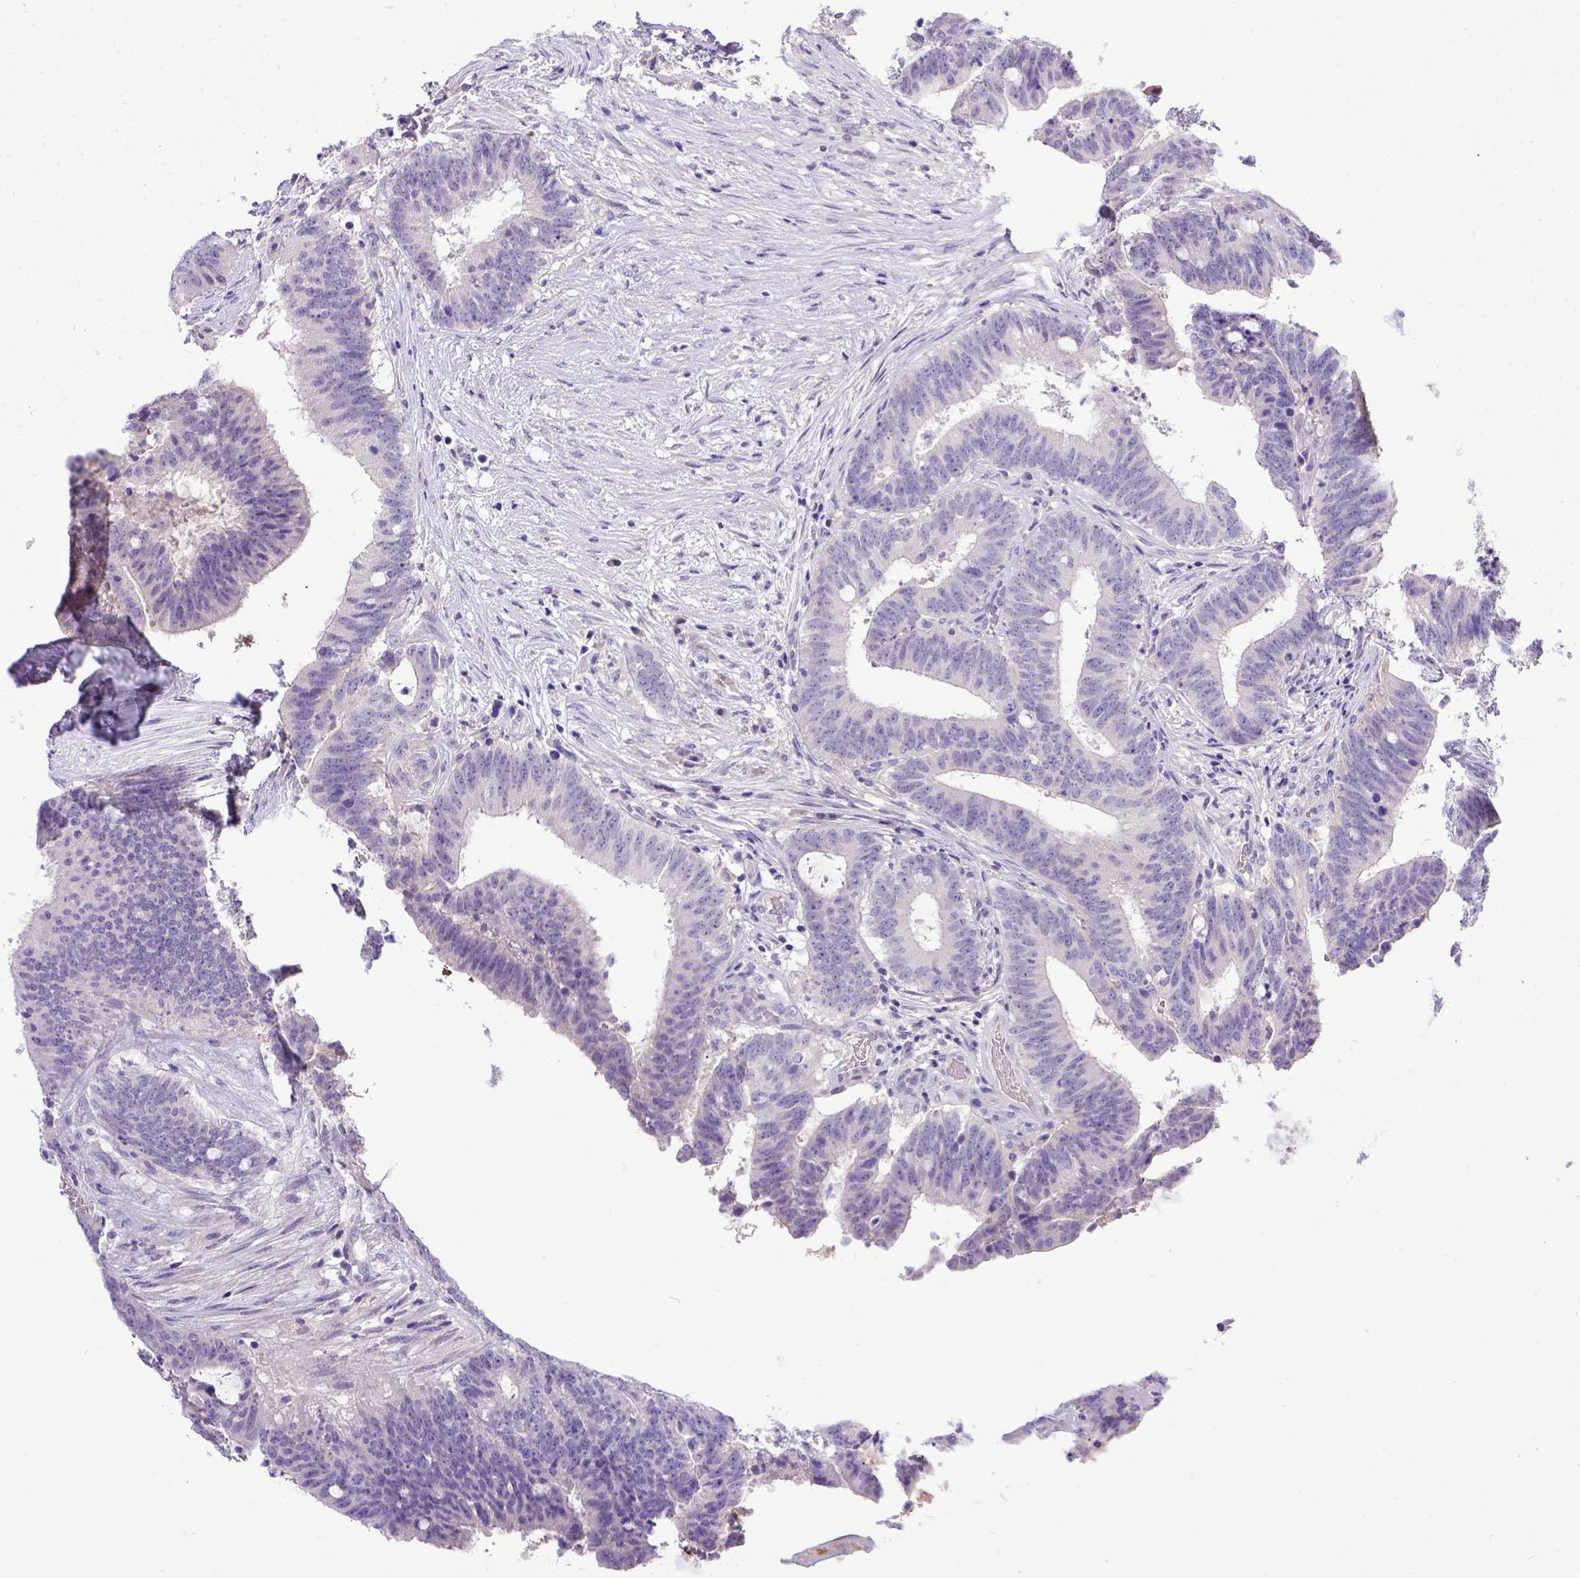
{"staining": {"intensity": "negative", "quantity": "none", "location": "none"}, "tissue": "colorectal cancer", "cell_type": "Tumor cells", "image_type": "cancer", "snomed": [{"axis": "morphology", "description": "Adenocarcinoma, NOS"}, {"axis": "topography", "description": "Colon"}], "caption": "IHC image of neoplastic tissue: human colorectal adenocarcinoma stained with DAB (3,3'-diaminobenzidine) exhibits no significant protein staining in tumor cells.", "gene": "BTN1A1", "patient": {"sex": "female", "age": 43}}